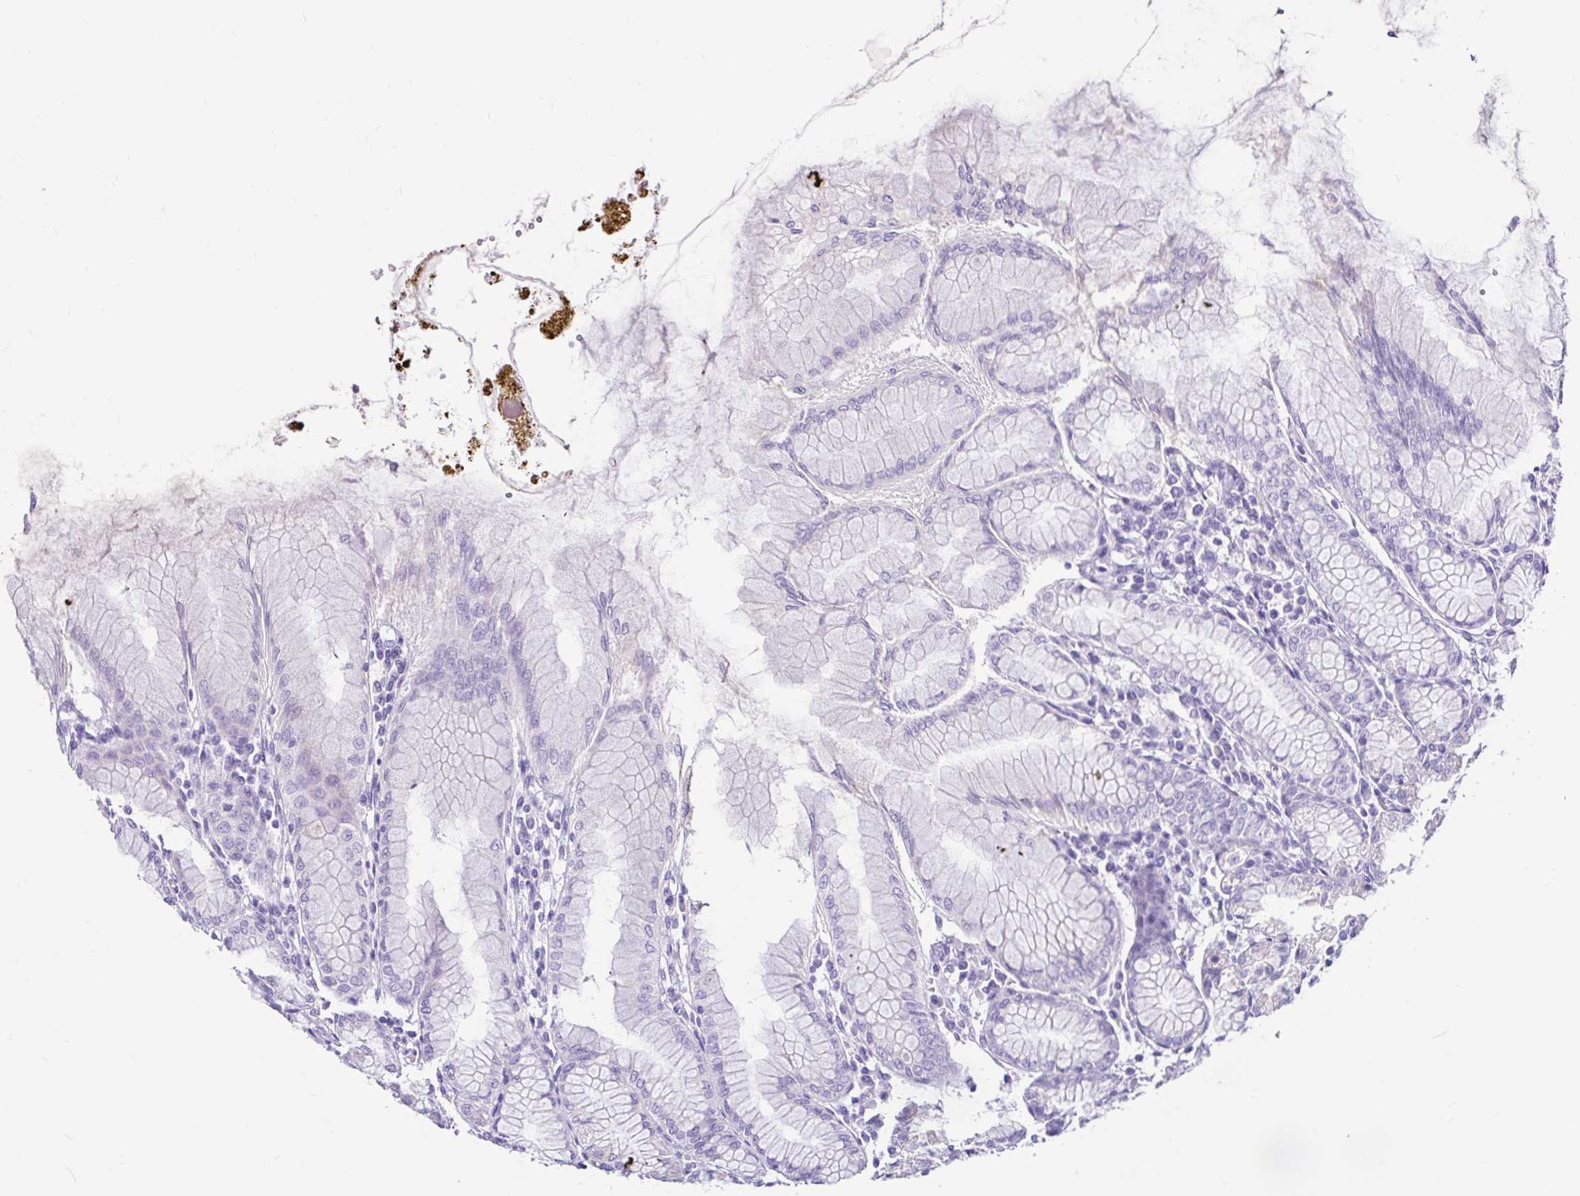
{"staining": {"intensity": "weak", "quantity": "<25%", "location": "cytoplasmic/membranous"}, "tissue": "stomach", "cell_type": "Glandular cells", "image_type": "normal", "snomed": [{"axis": "morphology", "description": "Normal tissue, NOS"}, {"axis": "topography", "description": "Stomach"}], "caption": "A micrograph of human stomach is negative for staining in glandular cells.", "gene": "CYP19A1", "patient": {"sex": "female", "age": 57}}